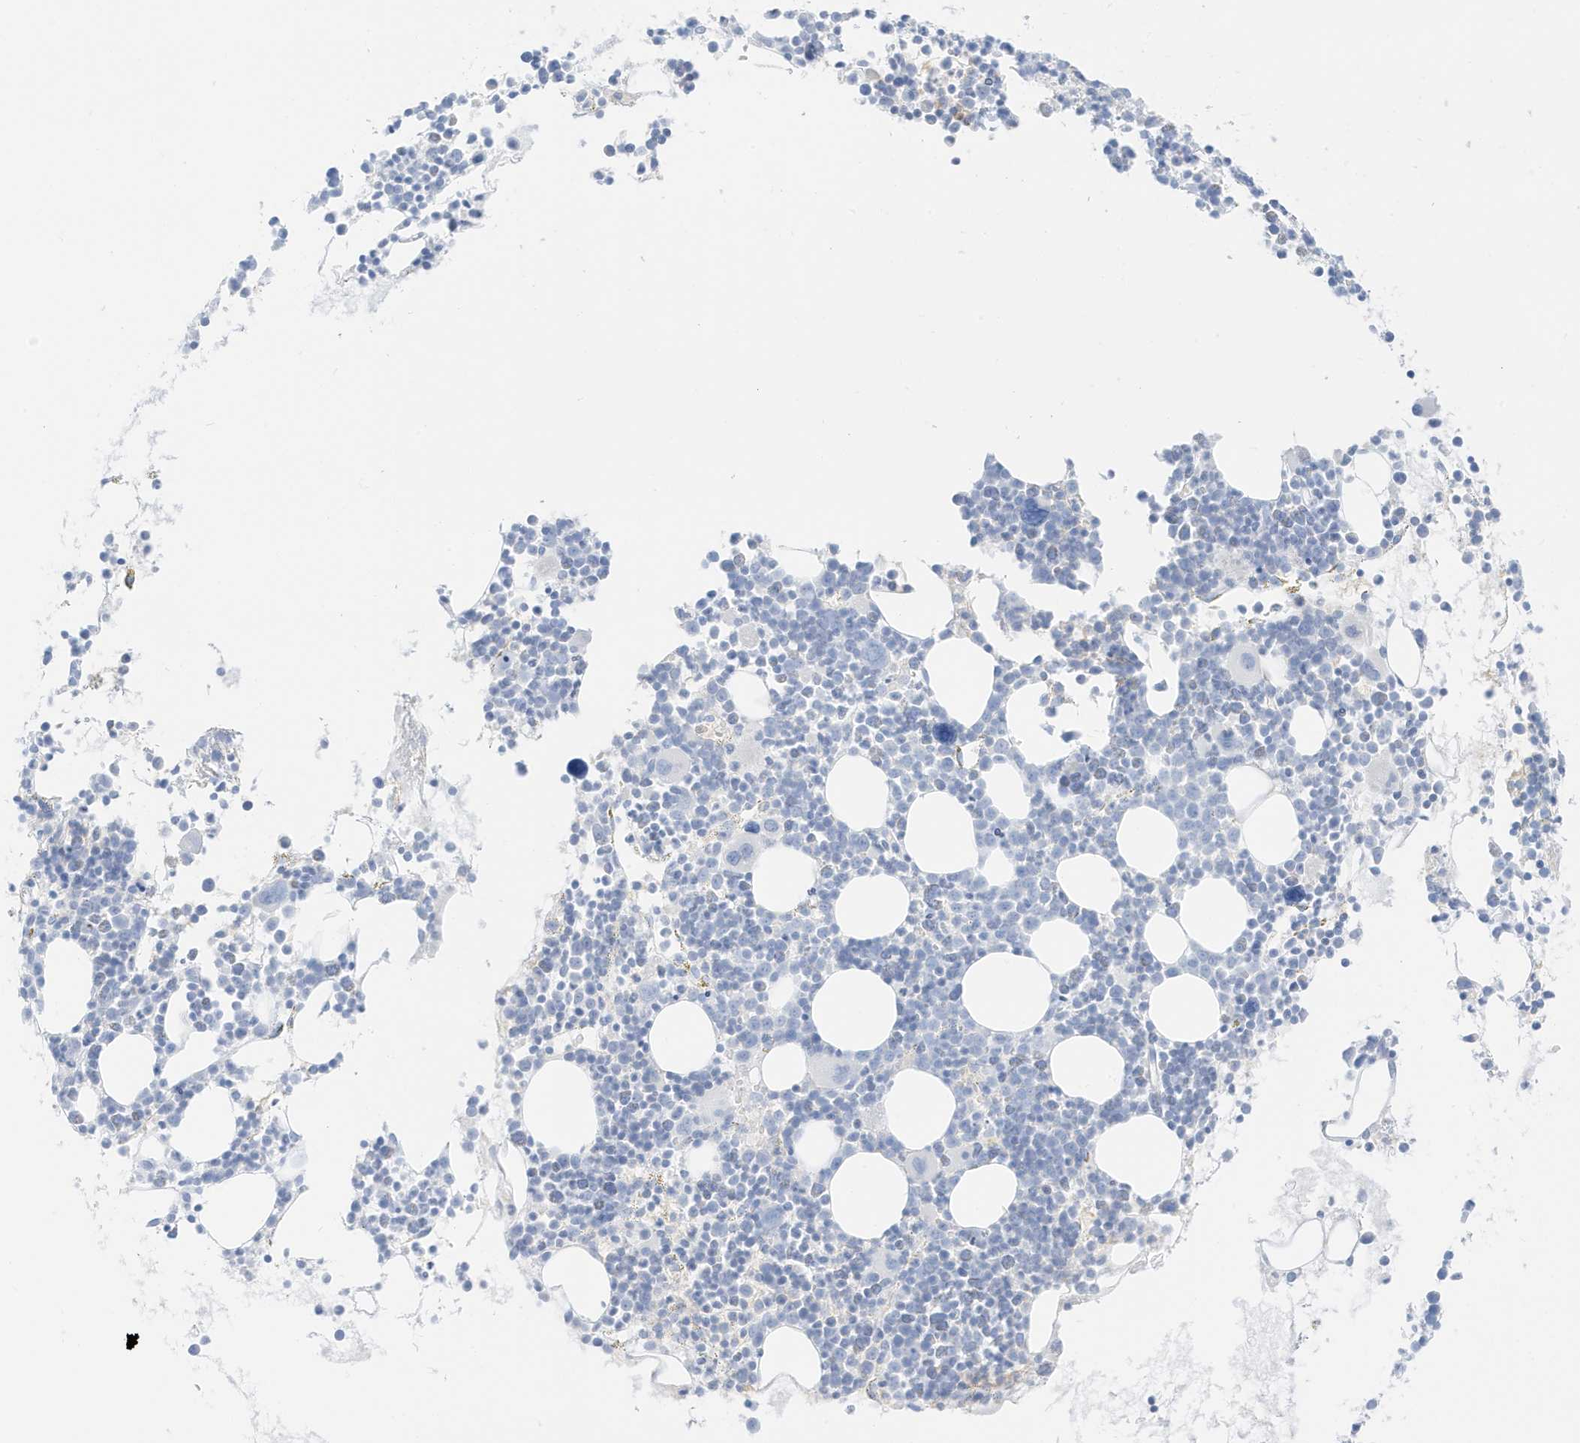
{"staining": {"intensity": "negative", "quantity": "none", "location": "none"}, "tissue": "bone marrow", "cell_type": "Hematopoietic cells", "image_type": "normal", "snomed": [{"axis": "morphology", "description": "Normal tissue, NOS"}, {"axis": "topography", "description": "Bone marrow"}], "caption": "This is an immunohistochemistry (IHC) histopathology image of unremarkable human bone marrow. There is no positivity in hematopoietic cells.", "gene": "SLC22A13", "patient": {"sex": "female", "age": 62}}